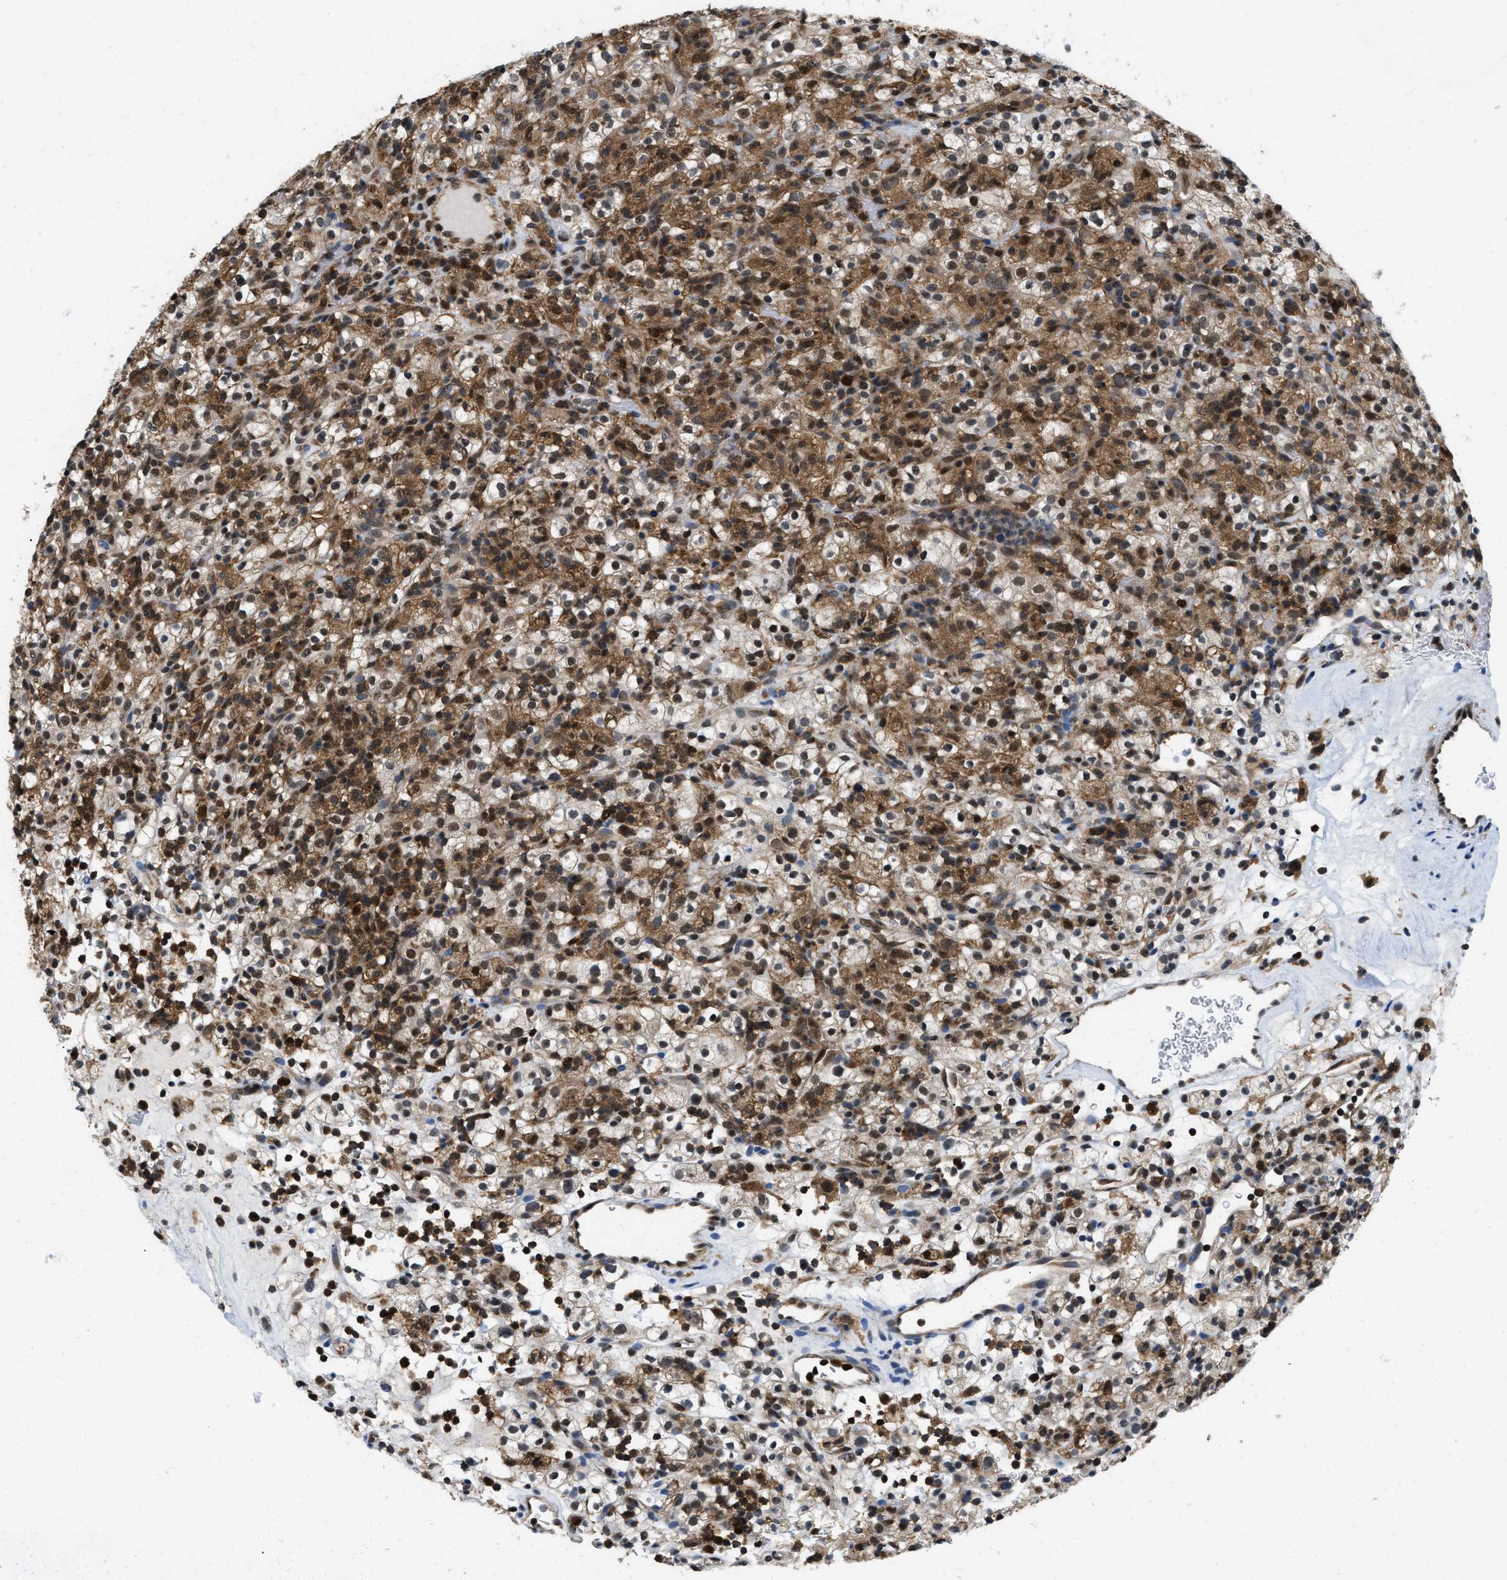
{"staining": {"intensity": "moderate", "quantity": ">75%", "location": "cytoplasmic/membranous,nuclear"}, "tissue": "renal cancer", "cell_type": "Tumor cells", "image_type": "cancer", "snomed": [{"axis": "morphology", "description": "Normal tissue, NOS"}, {"axis": "morphology", "description": "Adenocarcinoma, NOS"}, {"axis": "topography", "description": "Kidney"}], "caption": "DAB immunohistochemical staining of human renal cancer (adenocarcinoma) displays moderate cytoplasmic/membranous and nuclear protein positivity in approximately >75% of tumor cells.", "gene": "ATF7IP", "patient": {"sex": "female", "age": 72}}